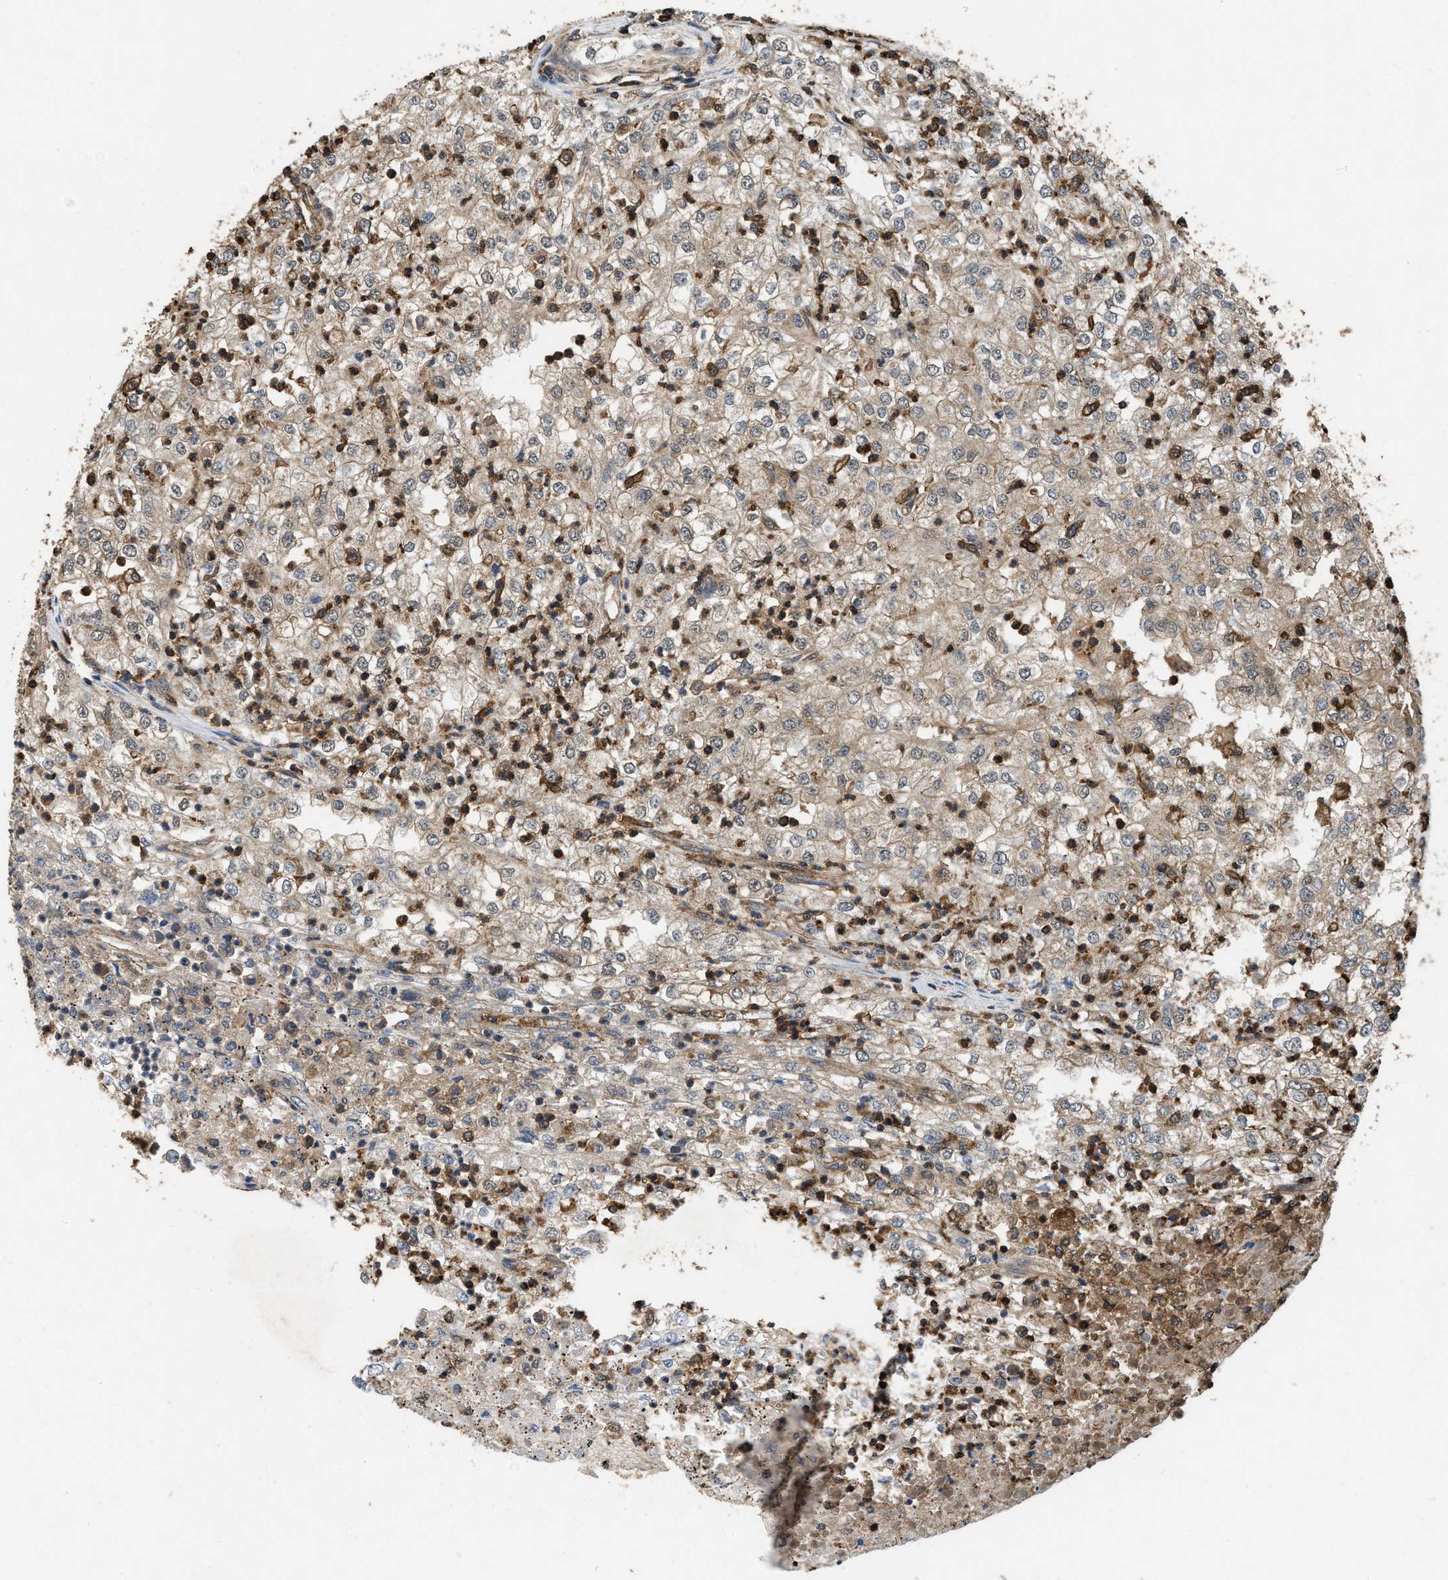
{"staining": {"intensity": "weak", "quantity": ">75%", "location": "cytoplasmic/membranous"}, "tissue": "renal cancer", "cell_type": "Tumor cells", "image_type": "cancer", "snomed": [{"axis": "morphology", "description": "Adenocarcinoma, NOS"}, {"axis": "topography", "description": "Kidney"}], "caption": "Renal cancer (adenocarcinoma) stained for a protein displays weak cytoplasmic/membranous positivity in tumor cells.", "gene": "LINGO2", "patient": {"sex": "female", "age": 54}}